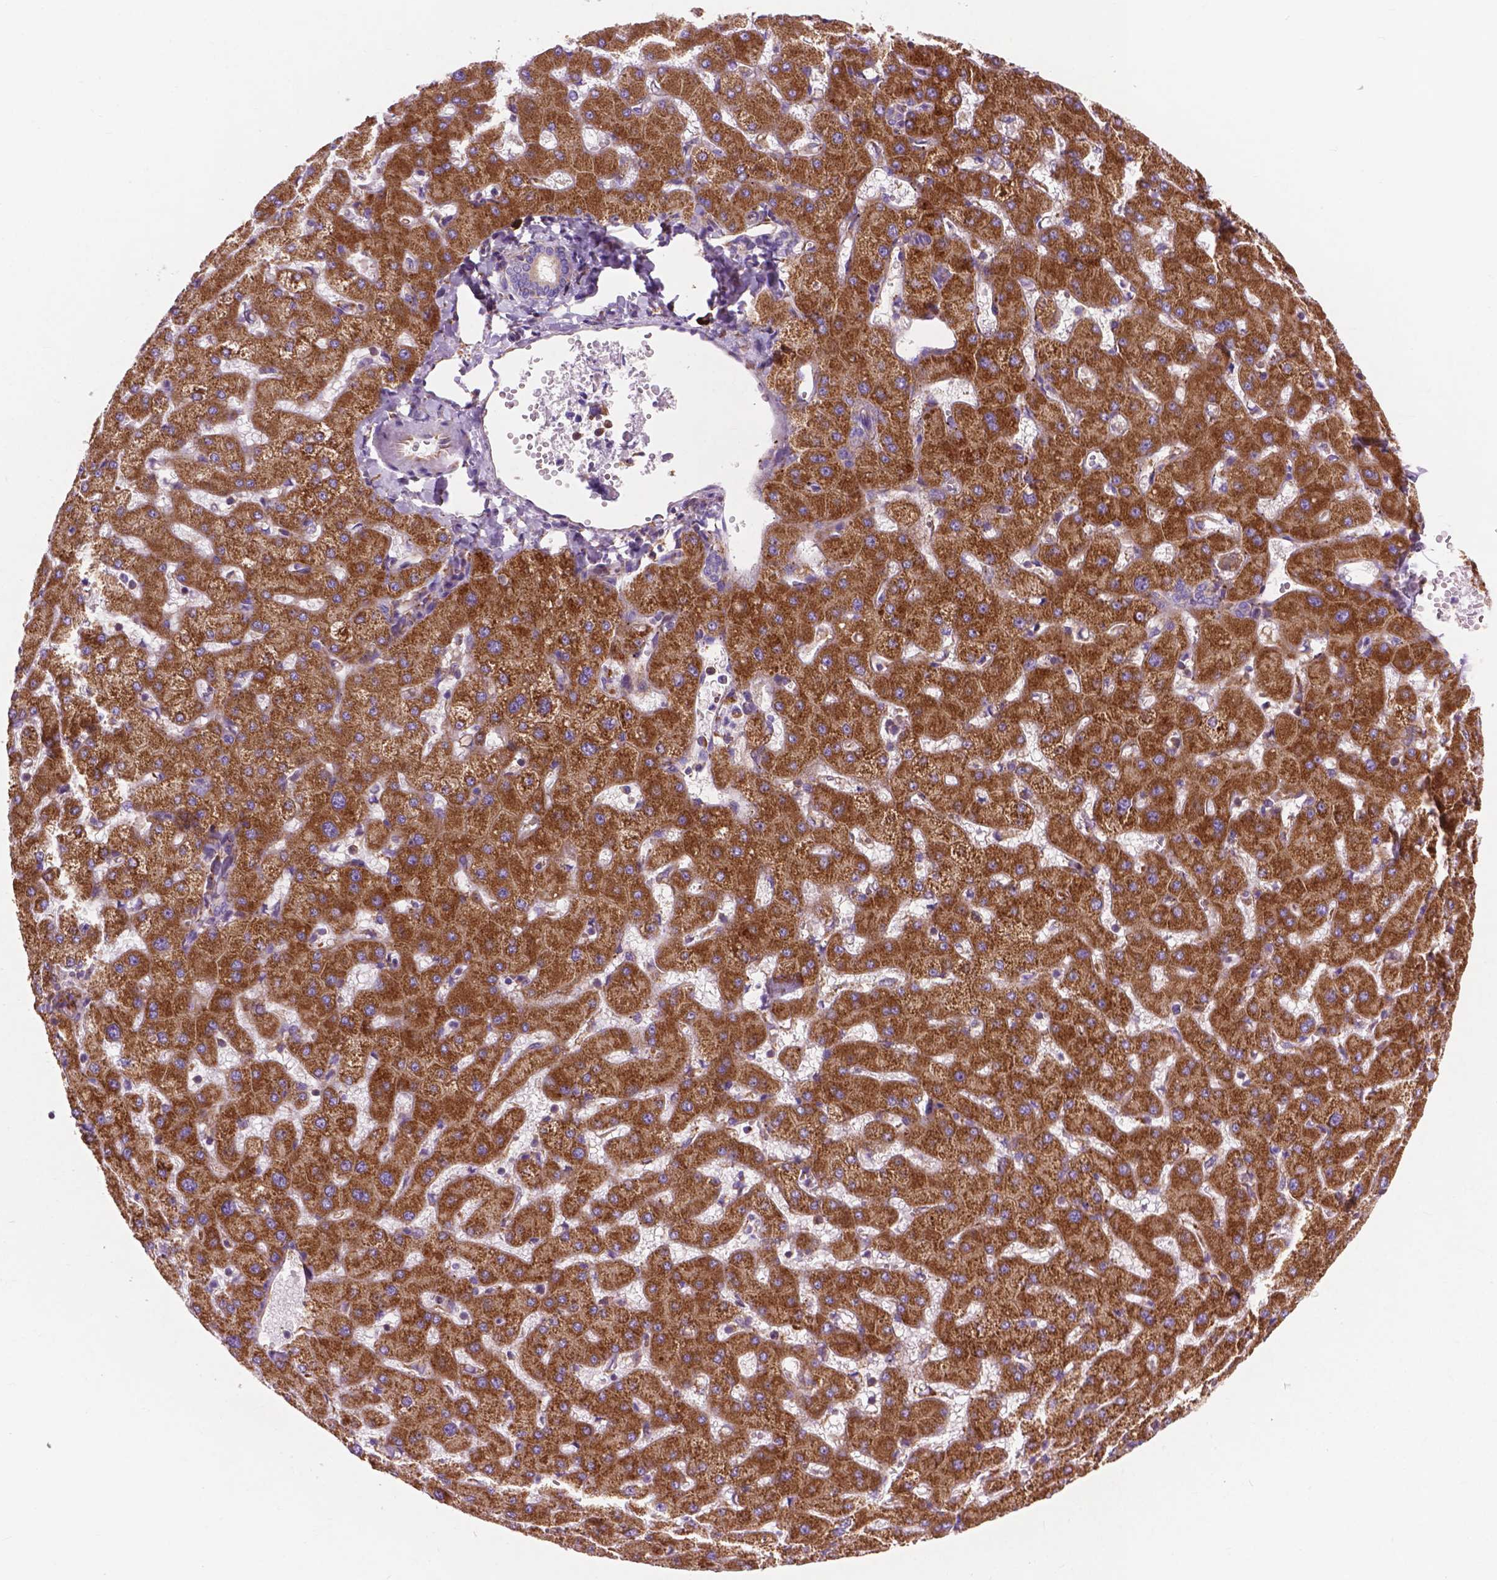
{"staining": {"intensity": "negative", "quantity": "none", "location": "none"}, "tissue": "liver", "cell_type": "Cholangiocytes", "image_type": "normal", "snomed": [{"axis": "morphology", "description": "Normal tissue, NOS"}, {"axis": "topography", "description": "Liver"}], "caption": "Normal liver was stained to show a protein in brown. There is no significant staining in cholangiocytes. The staining was performed using DAB (3,3'-diaminobenzidine) to visualize the protein expression in brown, while the nuclei were stained in blue with hematoxylin (Magnification: 20x).", "gene": "RPL37A", "patient": {"sex": "female", "age": 63}}